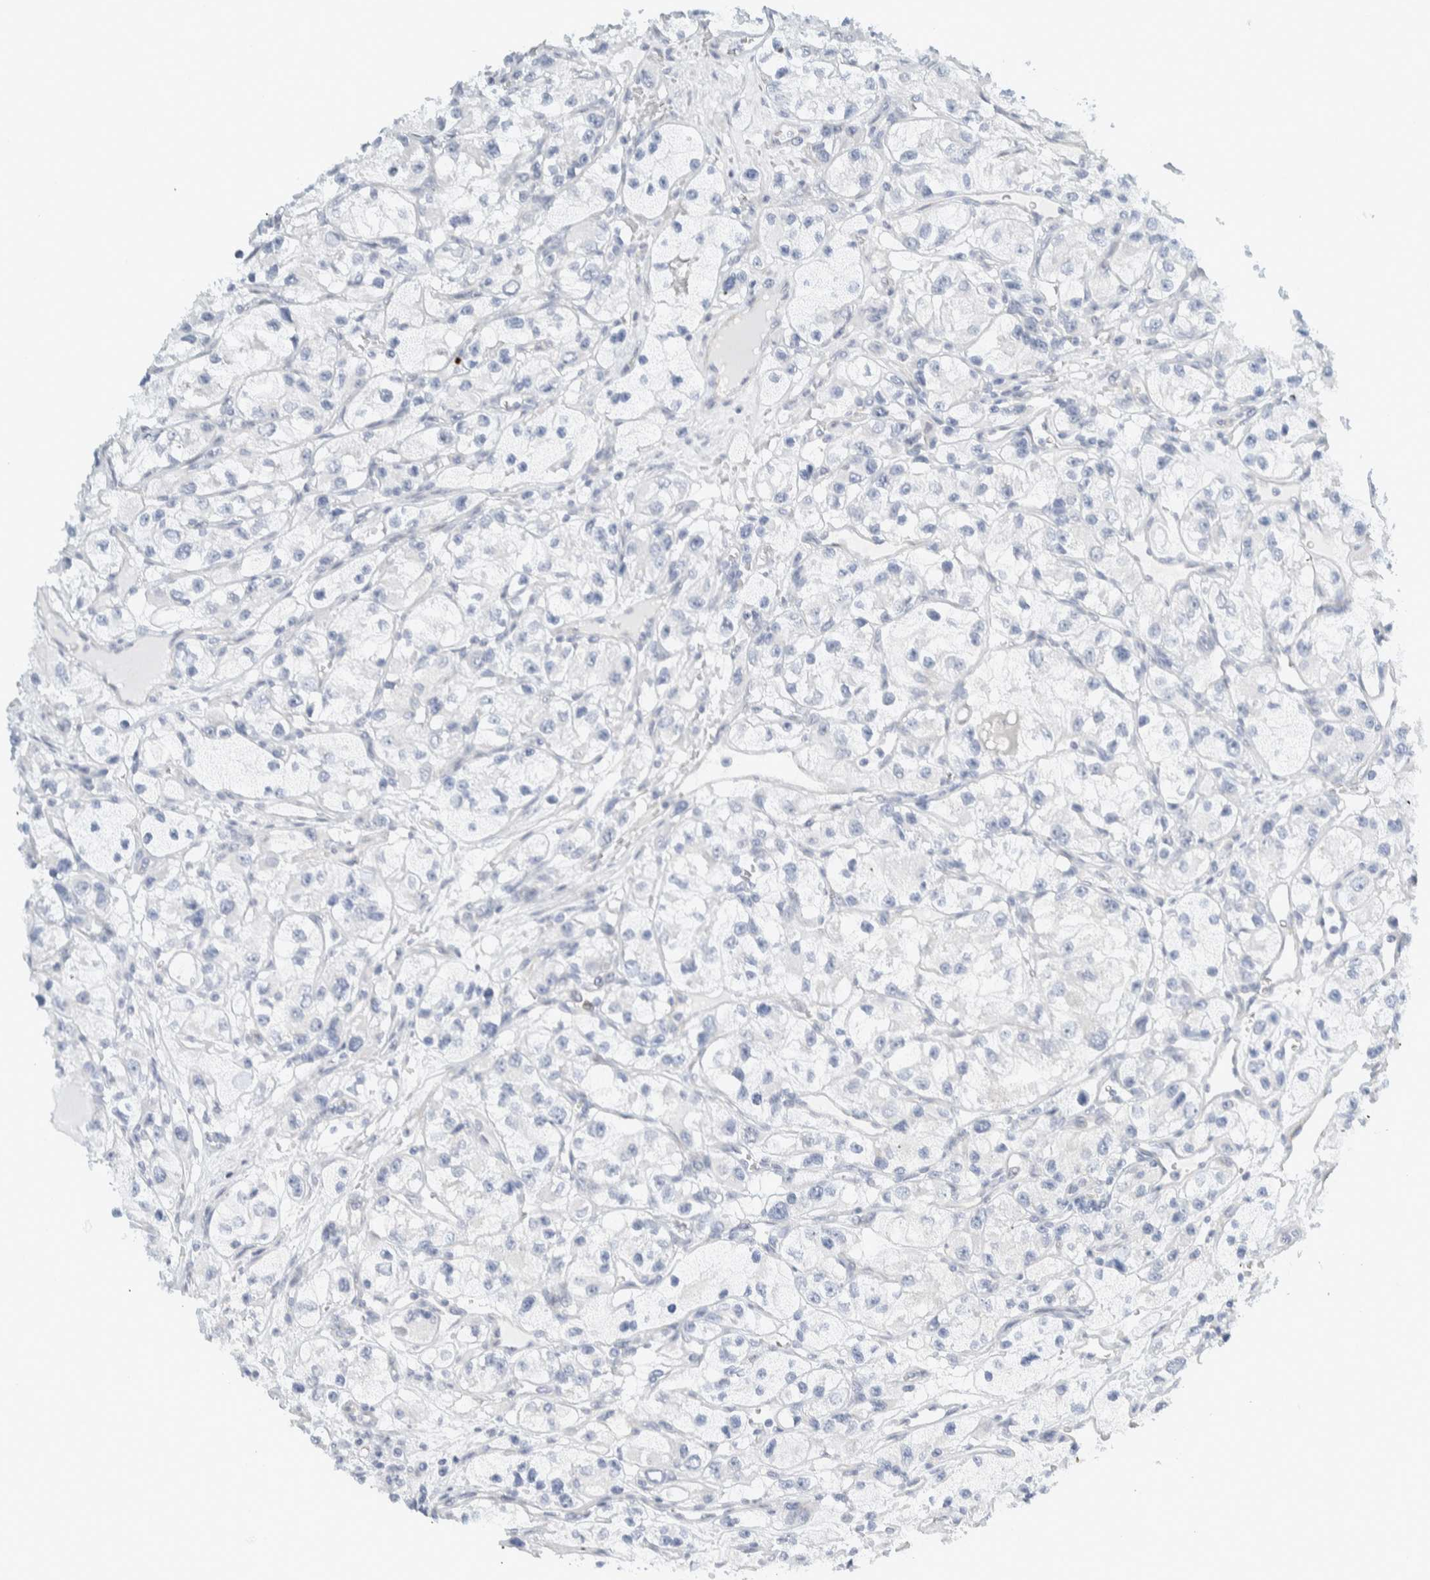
{"staining": {"intensity": "negative", "quantity": "none", "location": "none"}, "tissue": "renal cancer", "cell_type": "Tumor cells", "image_type": "cancer", "snomed": [{"axis": "morphology", "description": "Adenocarcinoma, NOS"}, {"axis": "topography", "description": "Kidney"}], "caption": "Renal cancer (adenocarcinoma) was stained to show a protein in brown. There is no significant staining in tumor cells.", "gene": "ARHGAP27", "patient": {"sex": "female", "age": 57}}